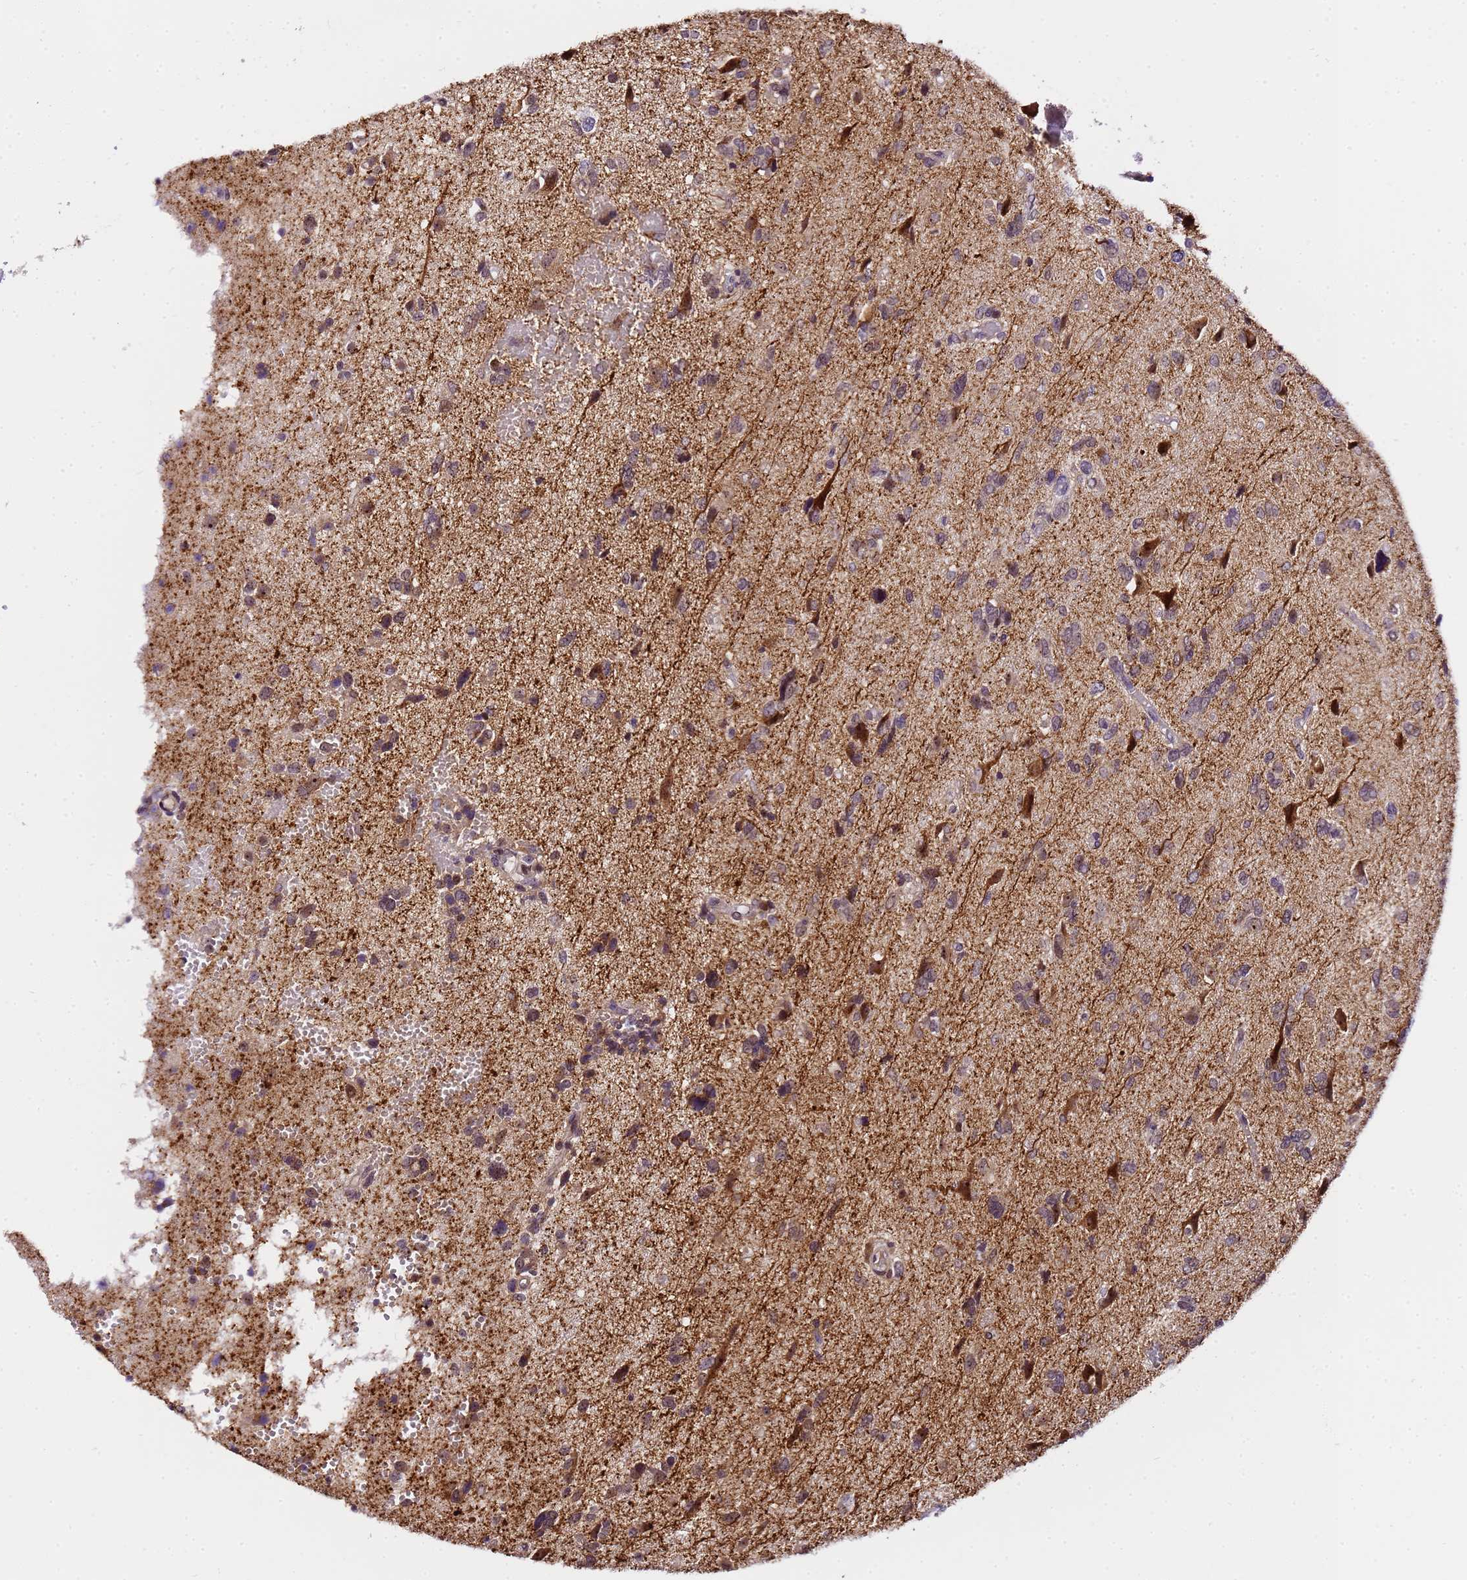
{"staining": {"intensity": "moderate", "quantity": "<25%", "location": "cytoplasmic/membranous,nuclear"}, "tissue": "glioma", "cell_type": "Tumor cells", "image_type": "cancer", "snomed": [{"axis": "morphology", "description": "Glioma, malignant, High grade"}, {"axis": "topography", "description": "Brain"}], "caption": "DAB (3,3'-diaminobenzidine) immunohistochemical staining of glioma exhibits moderate cytoplasmic/membranous and nuclear protein staining in about <25% of tumor cells.", "gene": "SLX4IP", "patient": {"sex": "female", "age": 59}}